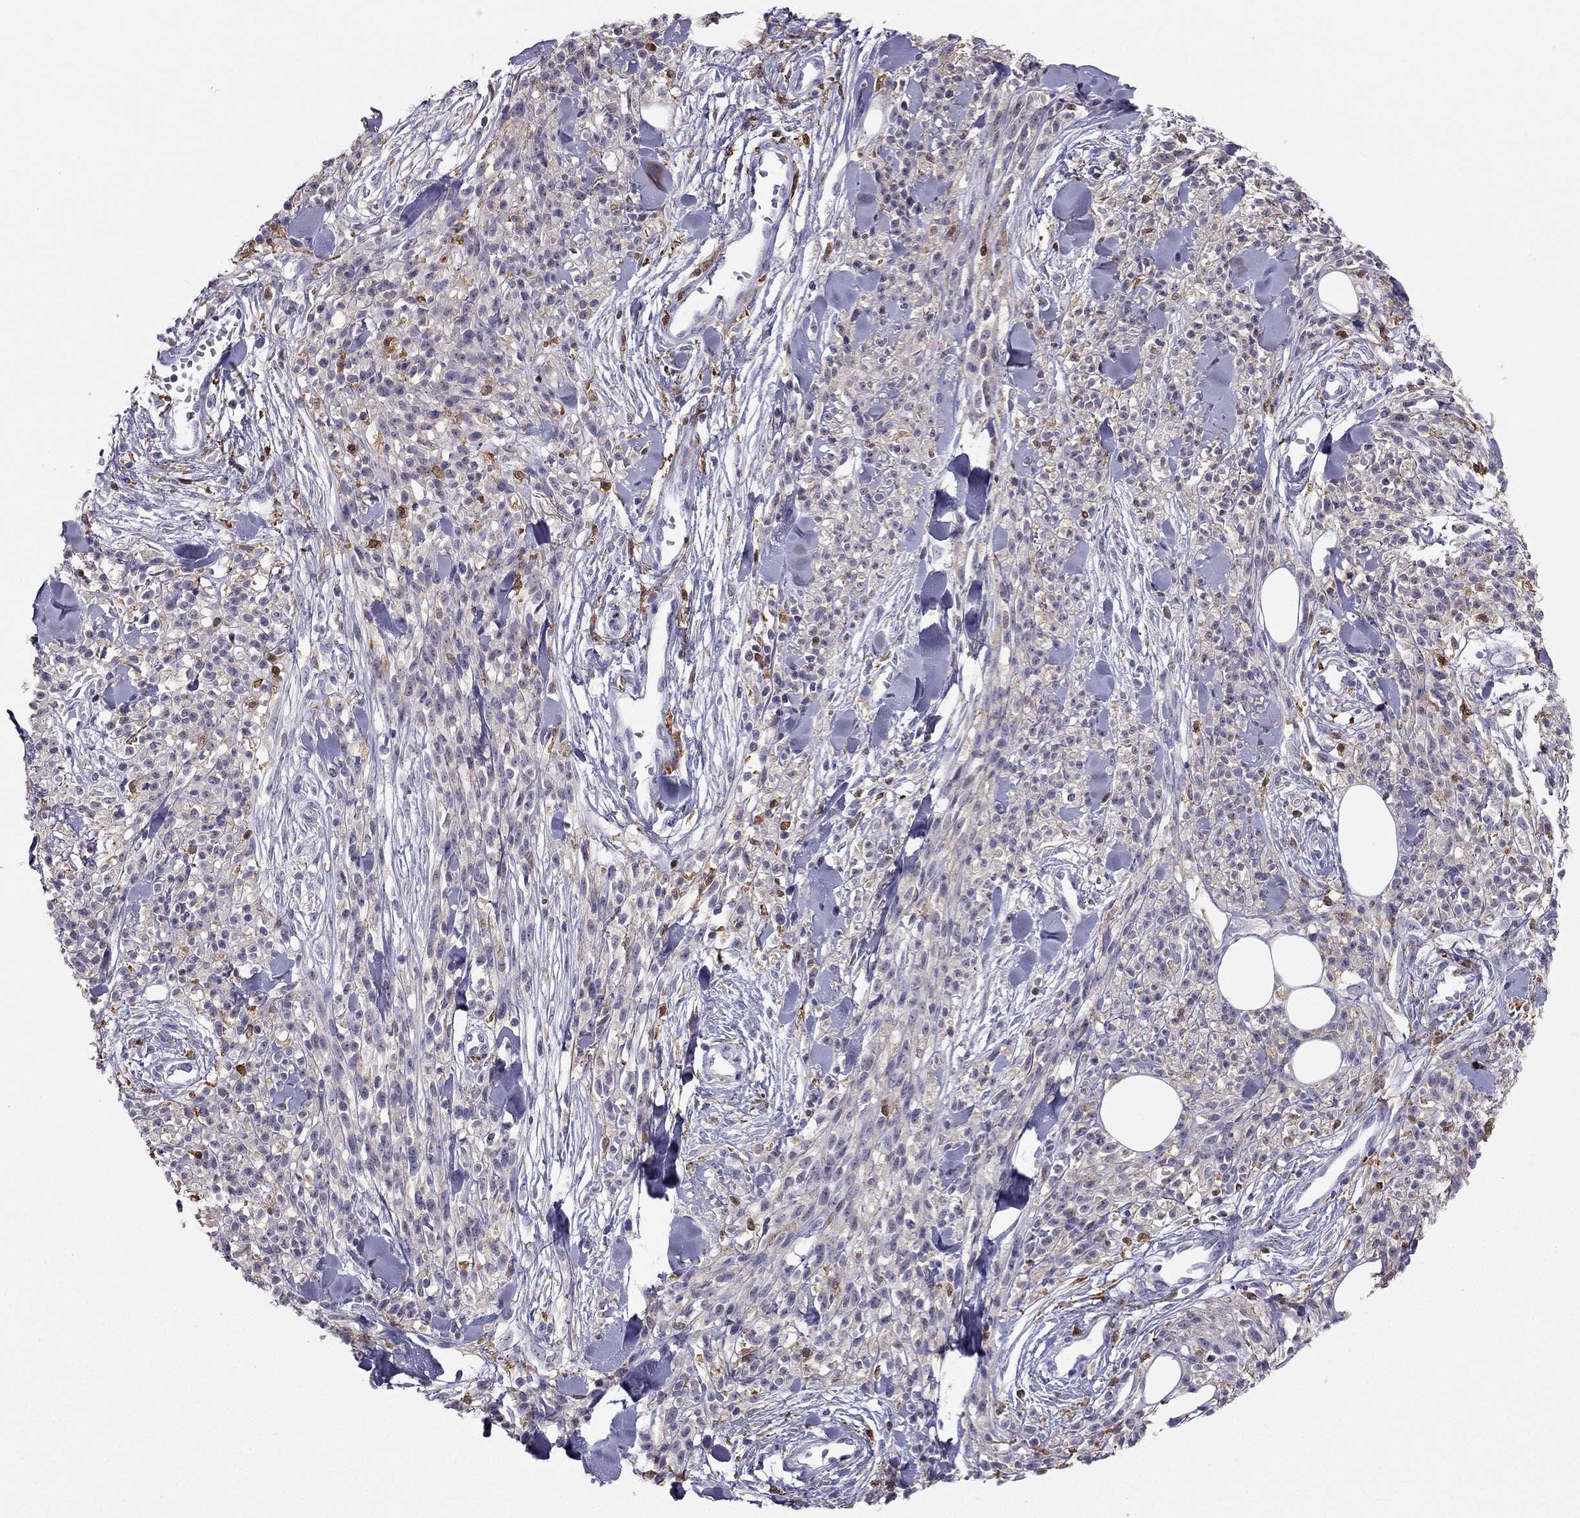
{"staining": {"intensity": "weak", "quantity": "<25%", "location": "cytoplasmic/membranous"}, "tissue": "melanoma", "cell_type": "Tumor cells", "image_type": "cancer", "snomed": [{"axis": "morphology", "description": "Malignant melanoma, NOS"}, {"axis": "topography", "description": "Skin"}, {"axis": "topography", "description": "Skin of trunk"}], "caption": "Protein analysis of malignant melanoma displays no significant positivity in tumor cells.", "gene": "LMTK3", "patient": {"sex": "male", "age": 74}}